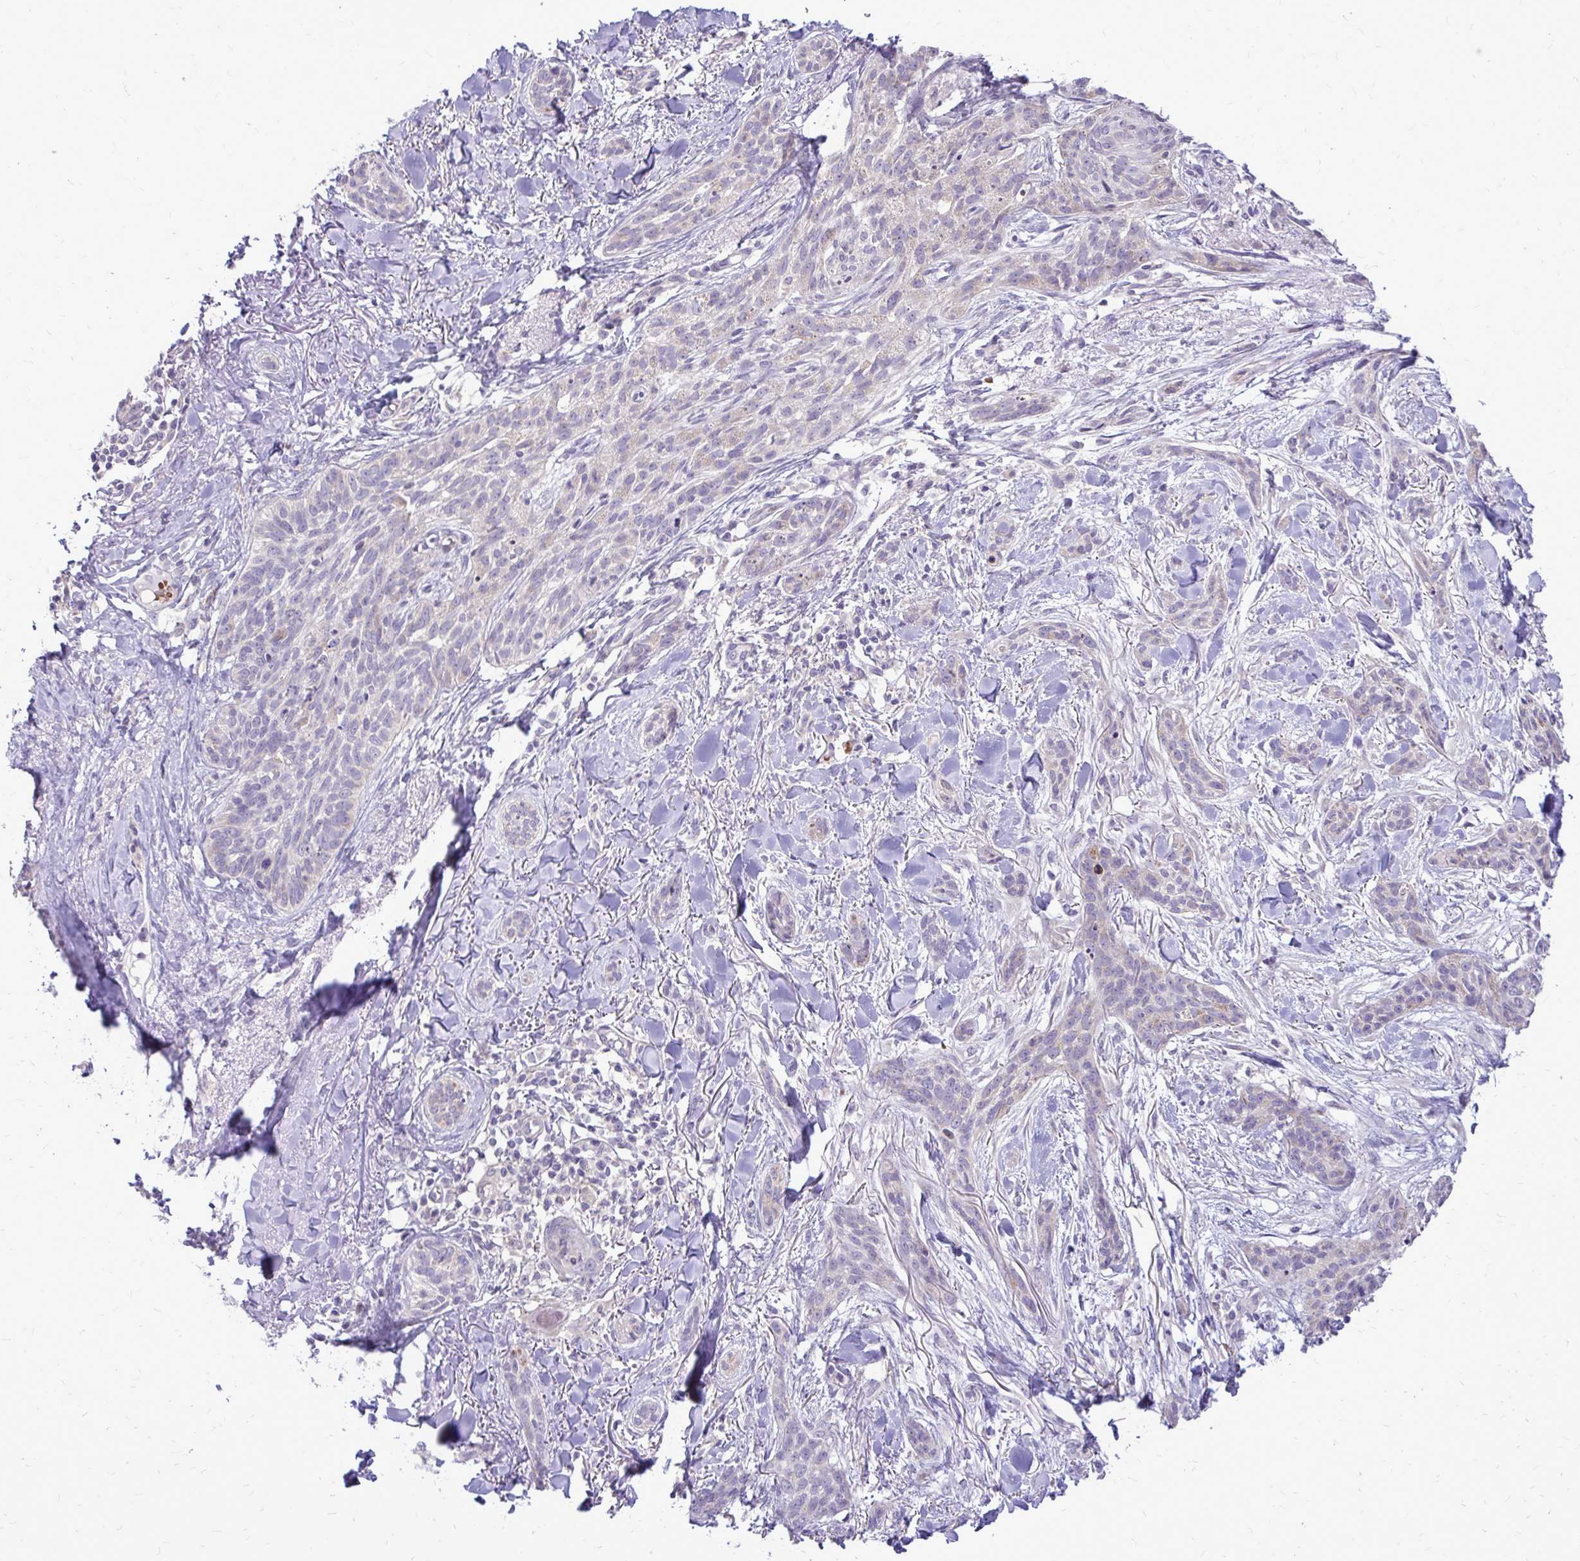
{"staining": {"intensity": "weak", "quantity": "<25%", "location": "cytoplasmic/membranous"}, "tissue": "skin cancer", "cell_type": "Tumor cells", "image_type": "cancer", "snomed": [{"axis": "morphology", "description": "Basal cell carcinoma"}, {"axis": "topography", "description": "Skin"}], "caption": "Immunohistochemistry histopathology image of human basal cell carcinoma (skin) stained for a protein (brown), which exhibits no positivity in tumor cells.", "gene": "DPY19L1", "patient": {"sex": "male", "age": 52}}